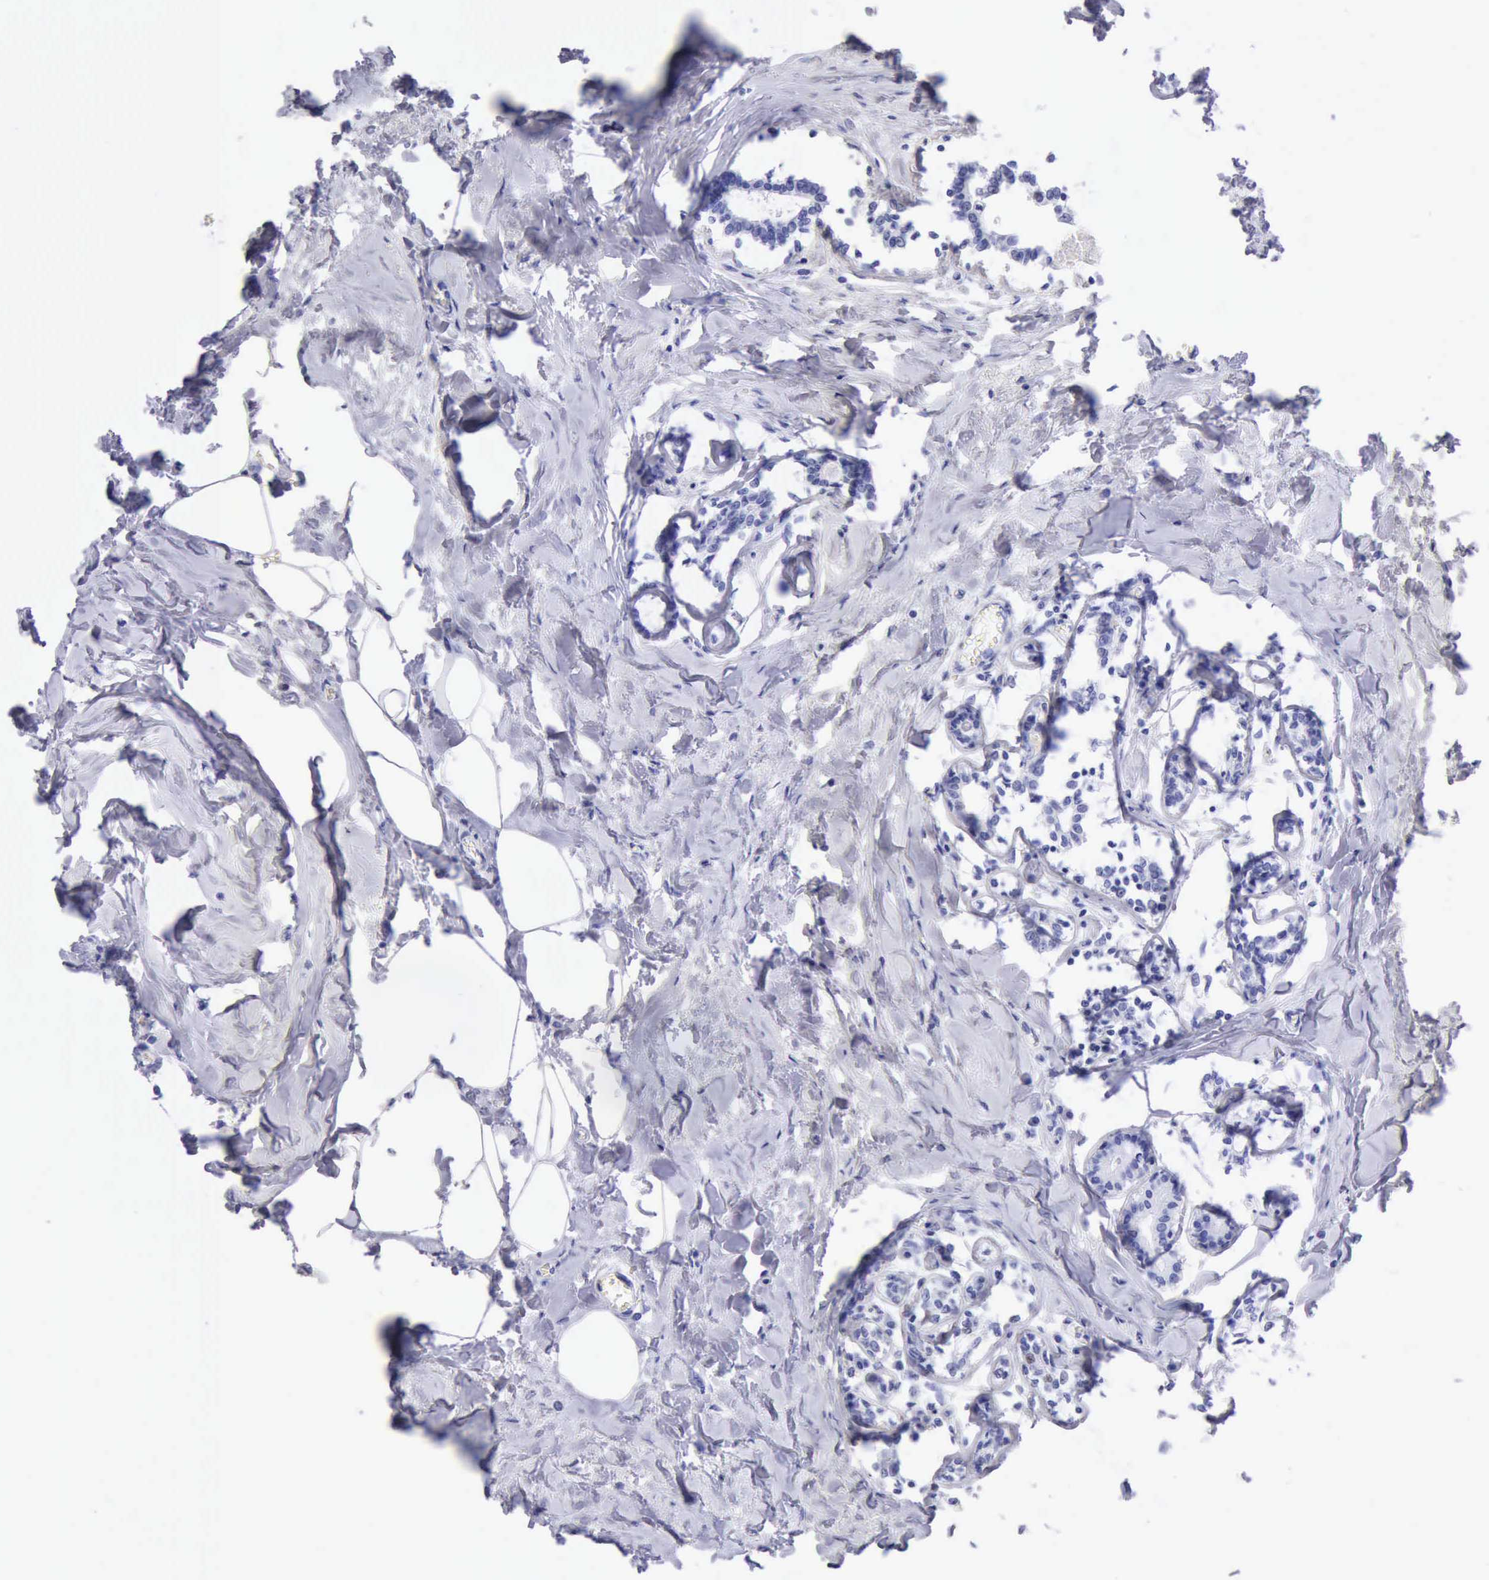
{"staining": {"intensity": "negative", "quantity": "none", "location": "none"}, "tissue": "breast cancer", "cell_type": "Tumor cells", "image_type": "cancer", "snomed": [{"axis": "morphology", "description": "Lobular carcinoma"}, {"axis": "topography", "description": "Breast"}], "caption": "DAB immunohistochemical staining of lobular carcinoma (breast) reveals no significant expression in tumor cells.", "gene": "MCM2", "patient": {"sex": "female", "age": 51}}